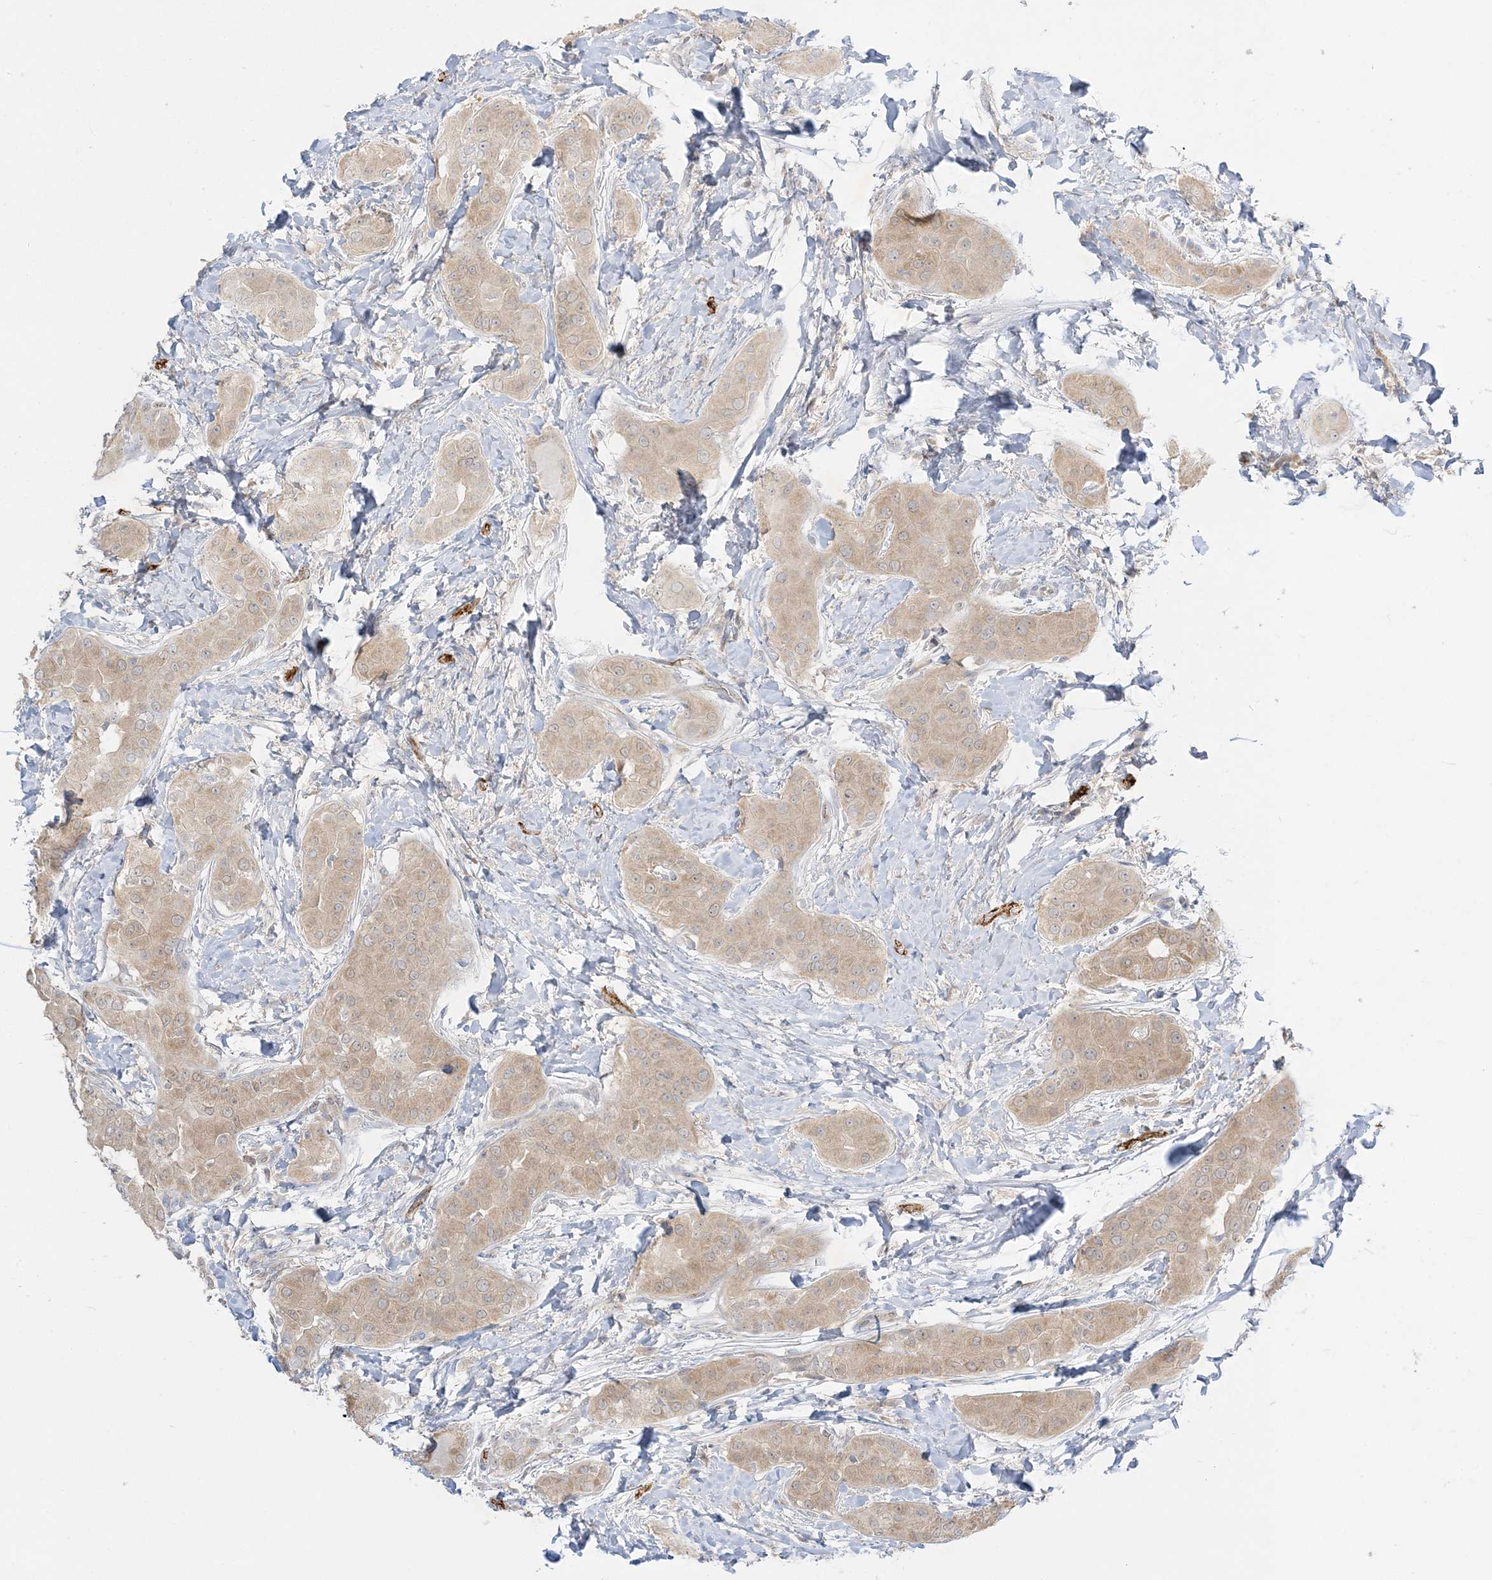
{"staining": {"intensity": "weak", "quantity": ">75%", "location": "cytoplasmic/membranous"}, "tissue": "thyroid cancer", "cell_type": "Tumor cells", "image_type": "cancer", "snomed": [{"axis": "morphology", "description": "Papillary adenocarcinoma, NOS"}, {"axis": "topography", "description": "Thyroid gland"}], "caption": "Immunohistochemistry (IHC) micrograph of thyroid cancer stained for a protein (brown), which exhibits low levels of weak cytoplasmic/membranous positivity in about >75% of tumor cells.", "gene": "INPP1", "patient": {"sex": "male", "age": 33}}